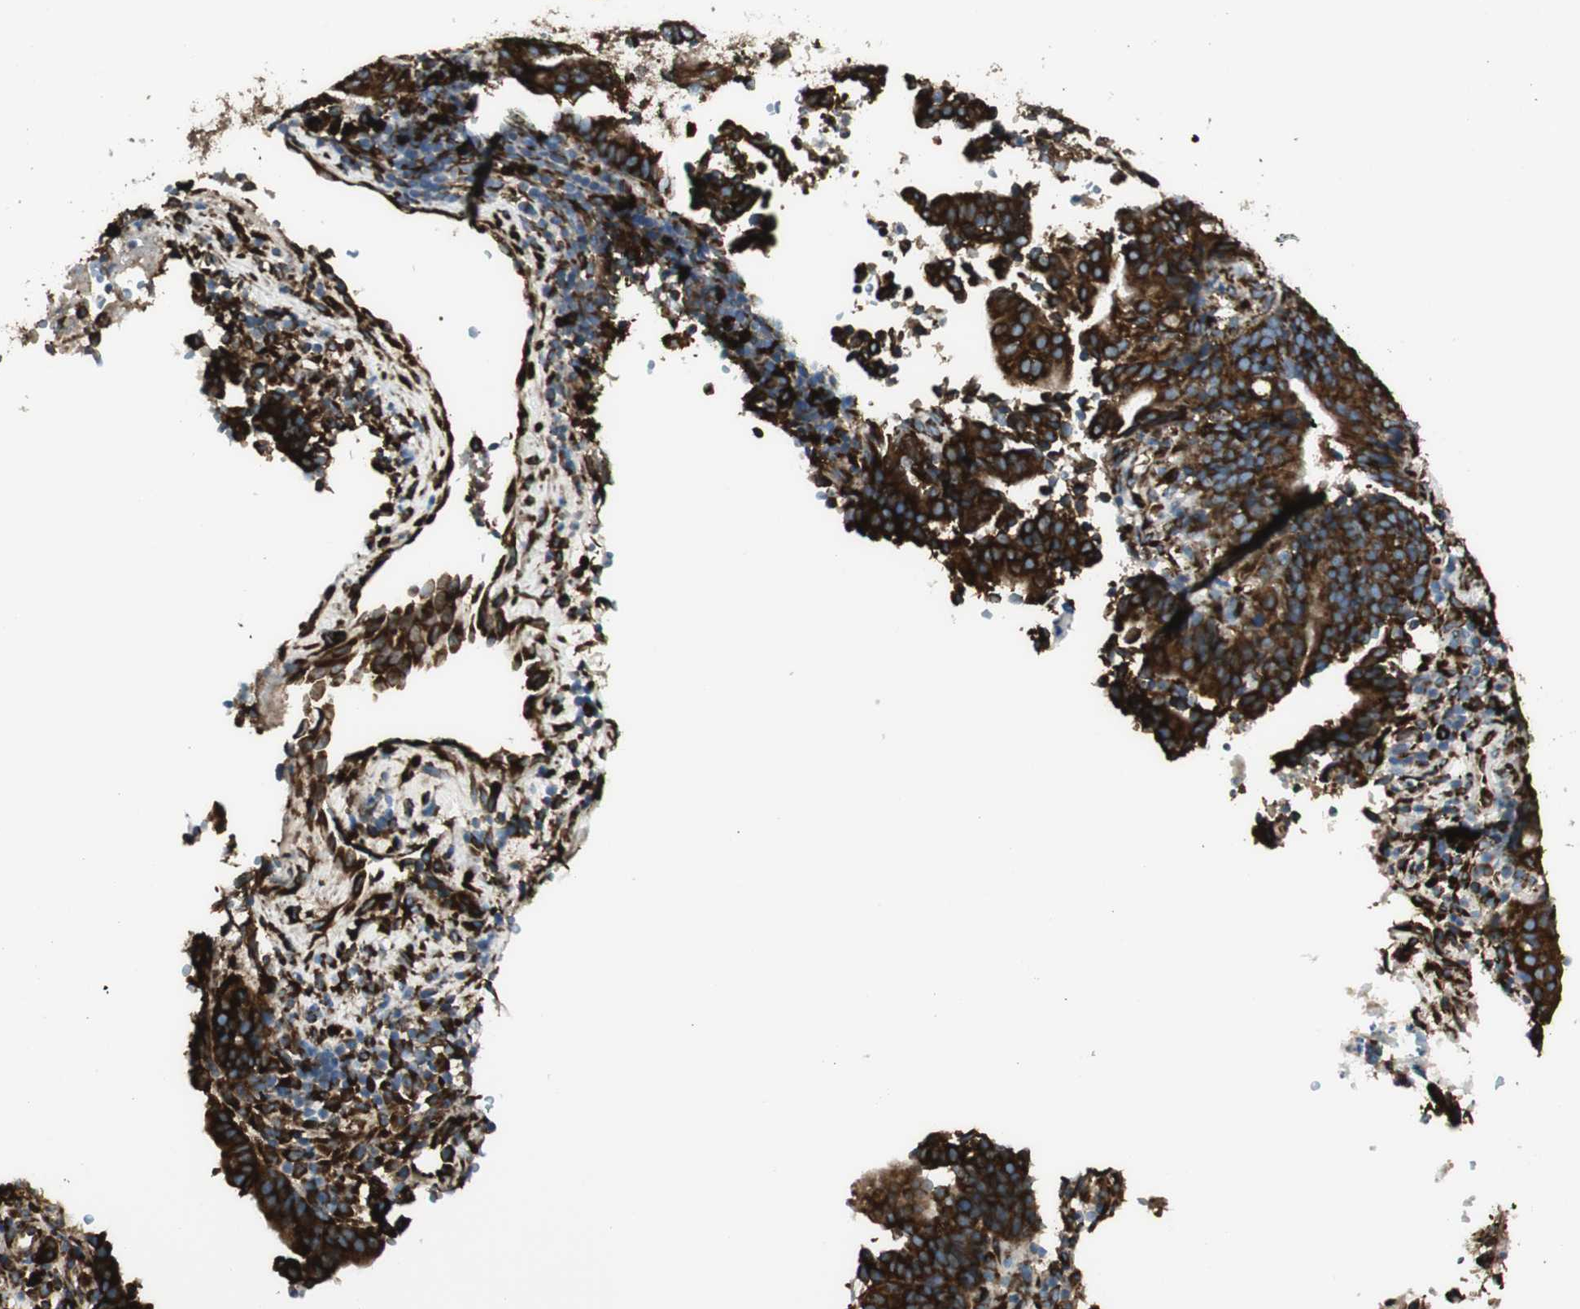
{"staining": {"intensity": "strong", "quantity": ">75%", "location": "cytoplasmic/membranous"}, "tissue": "endometrial cancer", "cell_type": "Tumor cells", "image_type": "cancer", "snomed": [{"axis": "morphology", "description": "Adenocarcinoma, NOS"}, {"axis": "topography", "description": "Uterus"}], "caption": "Endometrial cancer tissue demonstrates strong cytoplasmic/membranous positivity in approximately >75% of tumor cells, visualized by immunohistochemistry.", "gene": "RRBP1", "patient": {"sex": "female", "age": 83}}